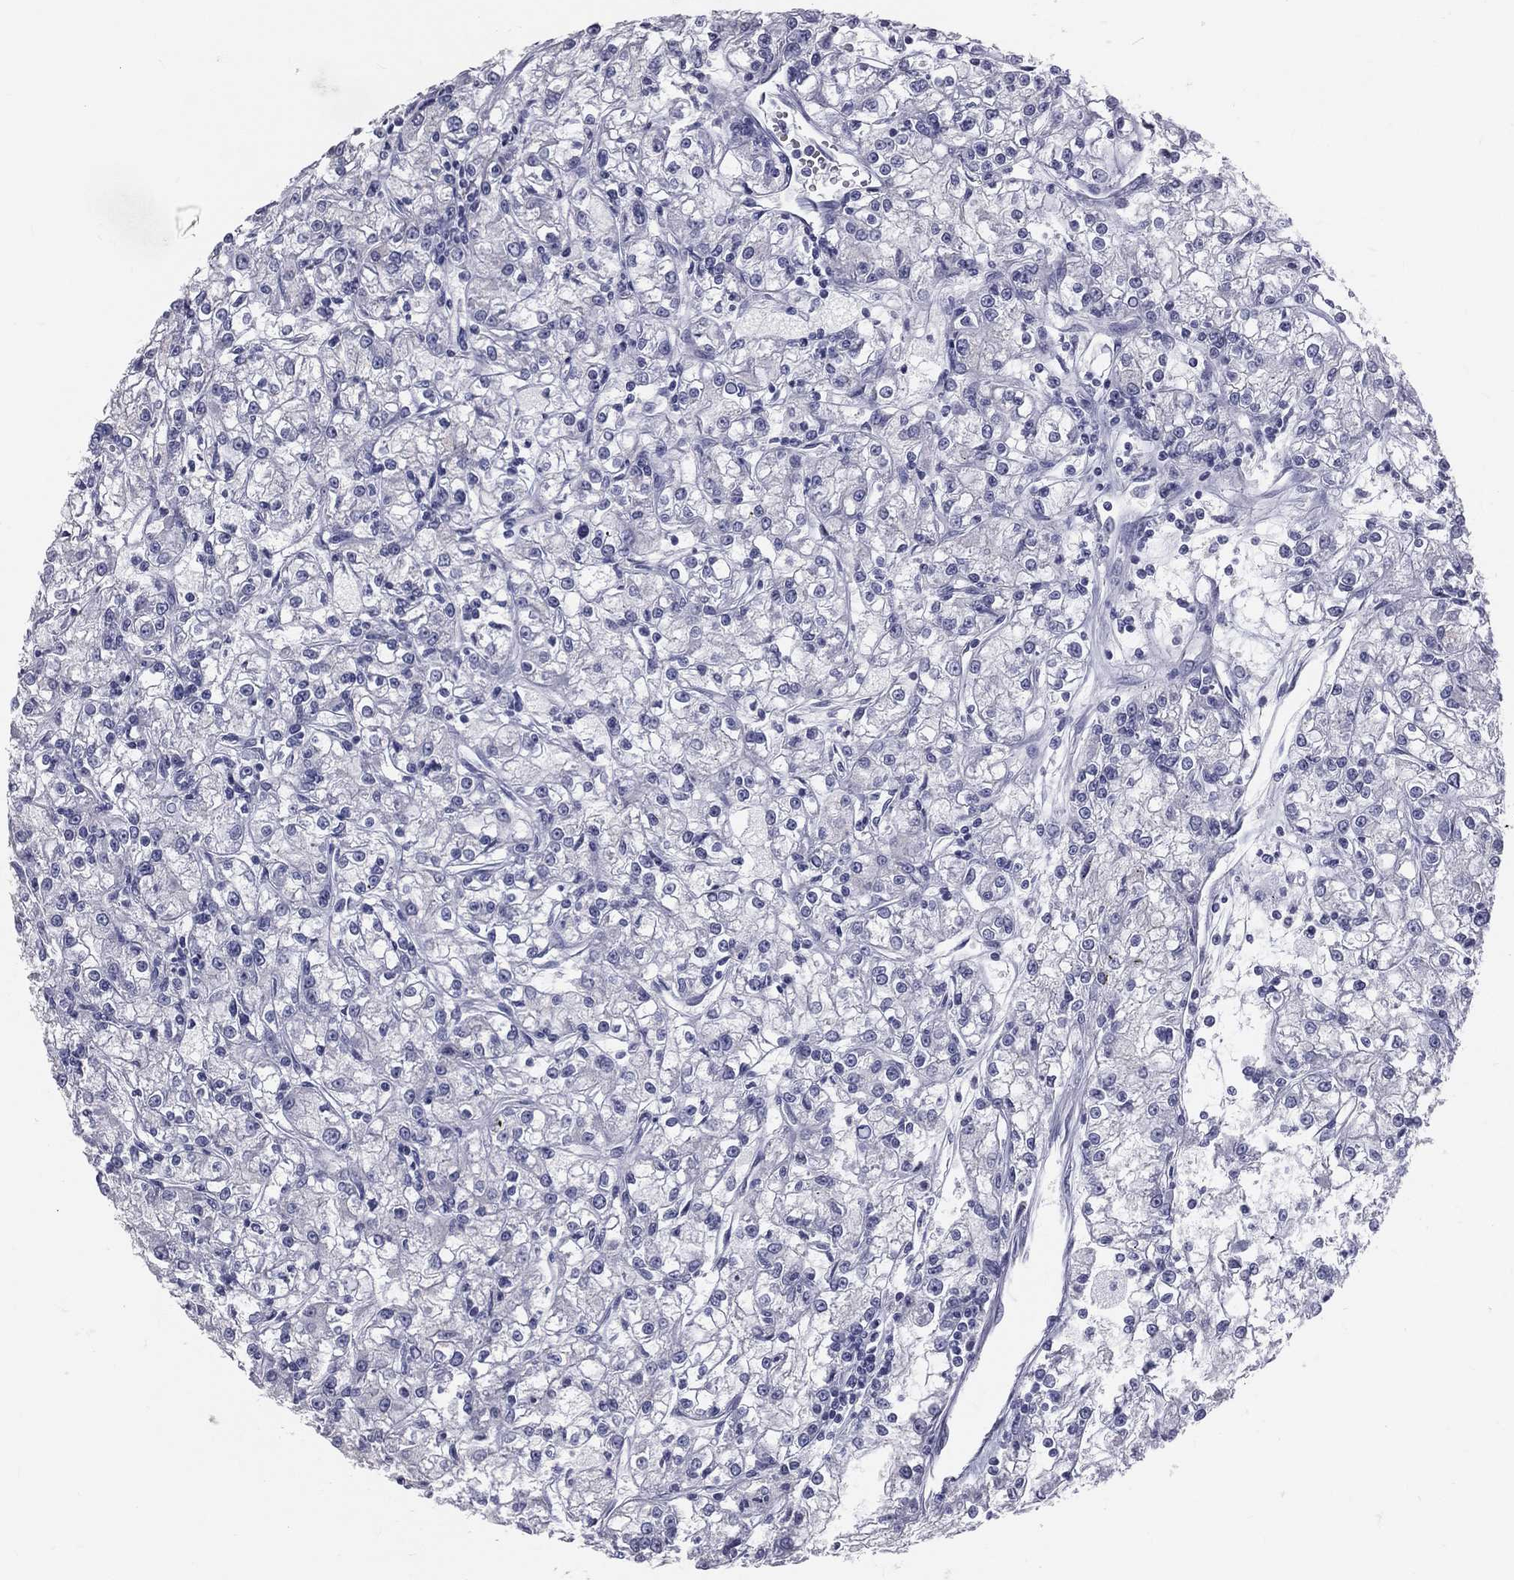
{"staining": {"intensity": "negative", "quantity": "none", "location": "none"}, "tissue": "renal cancer", "cell_type": "Tumor cells", "image_type": "cancer", "snomed": [{"axis": "morphology", "description": "Adenocarcinoma, NOS"}, {"axis": "topography", "description": "Kidney"}], "caption": "This is an immunohistochemistry (IHC) histopathology image of renal cancer (adenocarcinoma). There is no positivity in tumor cells.", "gene": "TFPI2", "patient": {"sex": "female", "age": 59}}